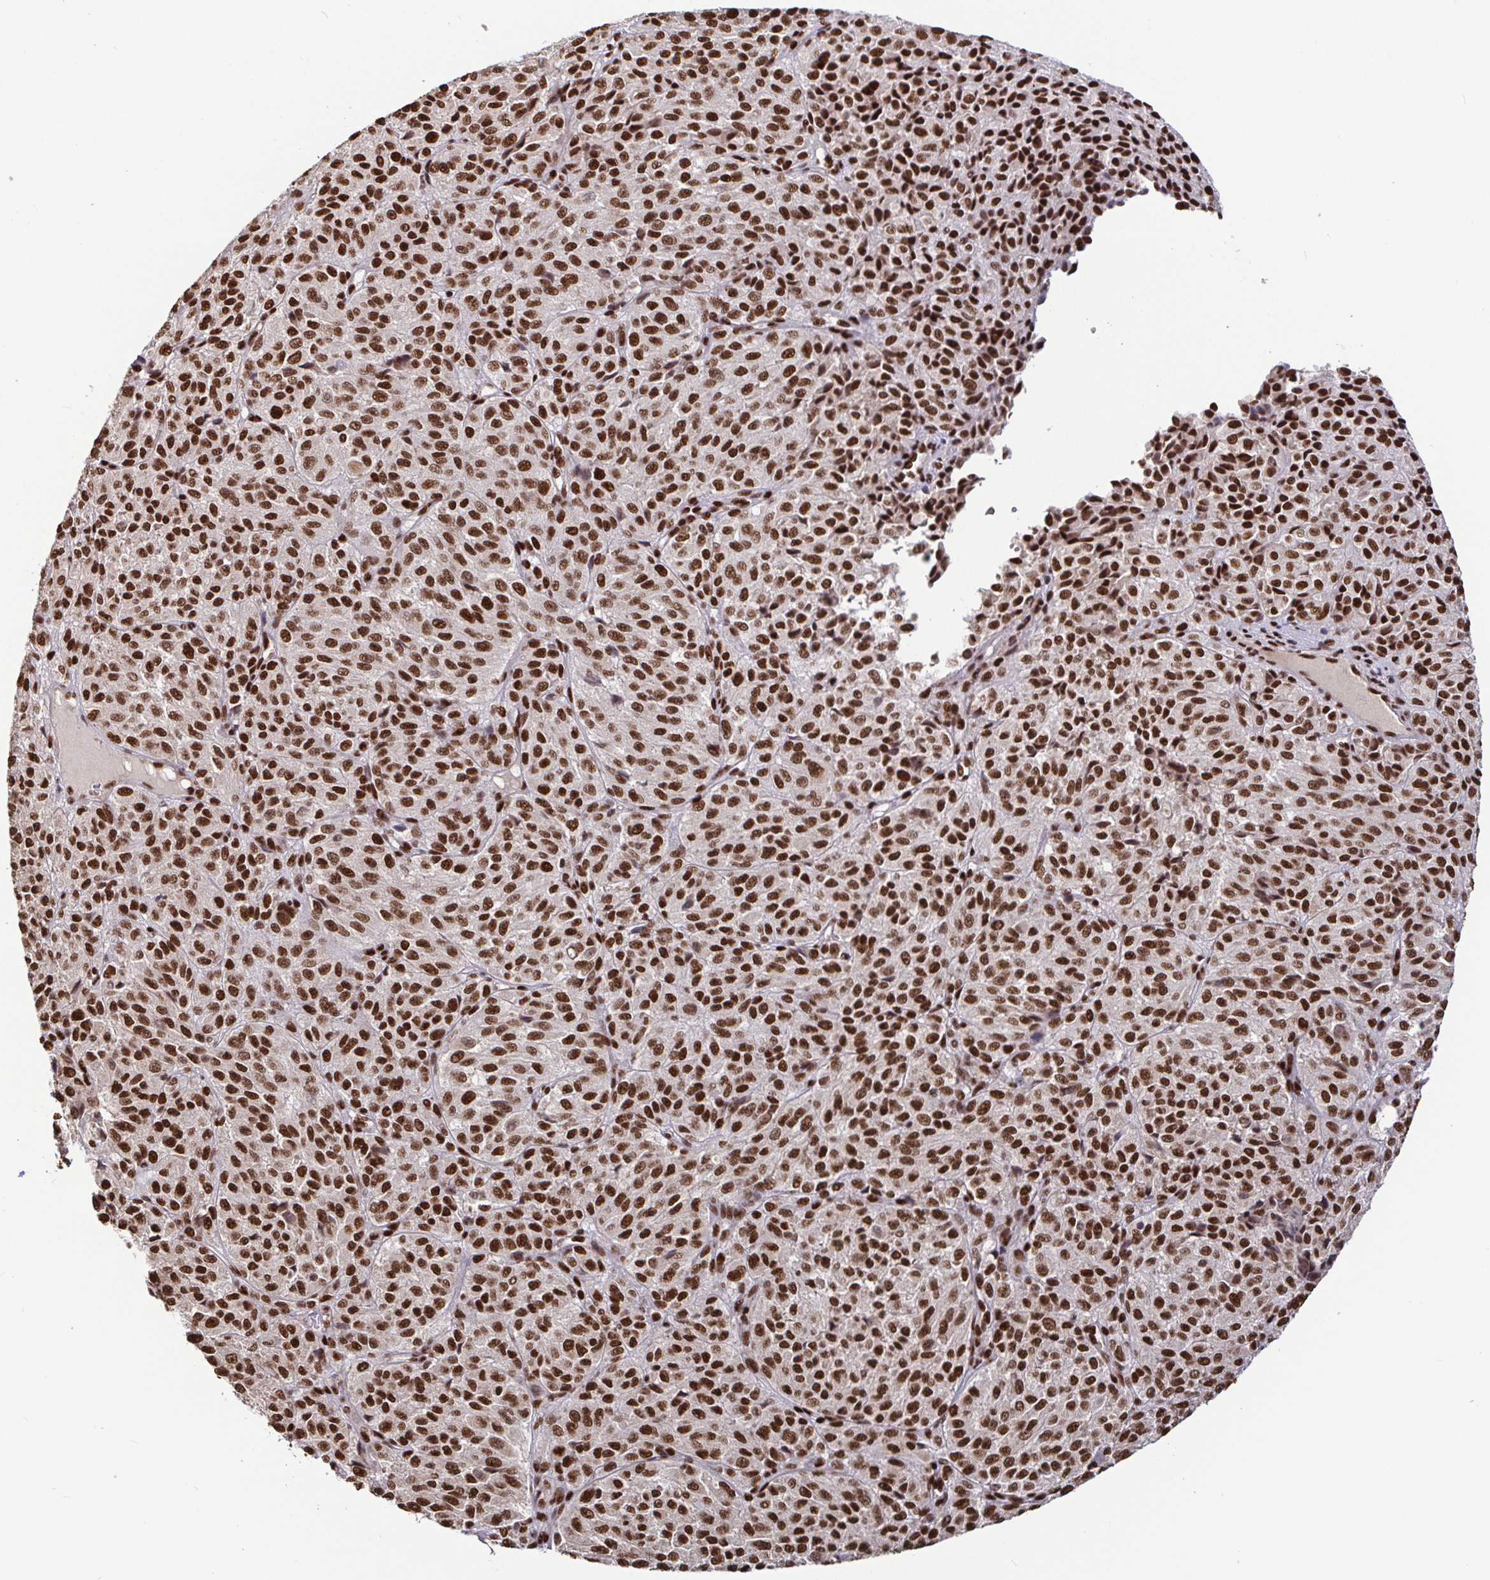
{"staining": {"intensity": "strong", "quantity": ">75%", "location": "nuclear"}, "tissue": "melanoma", "cell_type": "Tumor cells", "image_type": "cancer", "snomed": [{"axis": "morphology", "description": "Malignant melanoma, Metastatic site"}, {"axis": "topography", "description": "Brain"}], "caption": "Protein staining displays strong nuclear expression in approximately >75% of tumor cells in melanoma.", "gene": "SP3", "patient": {"sex": "female", "age": 56}}